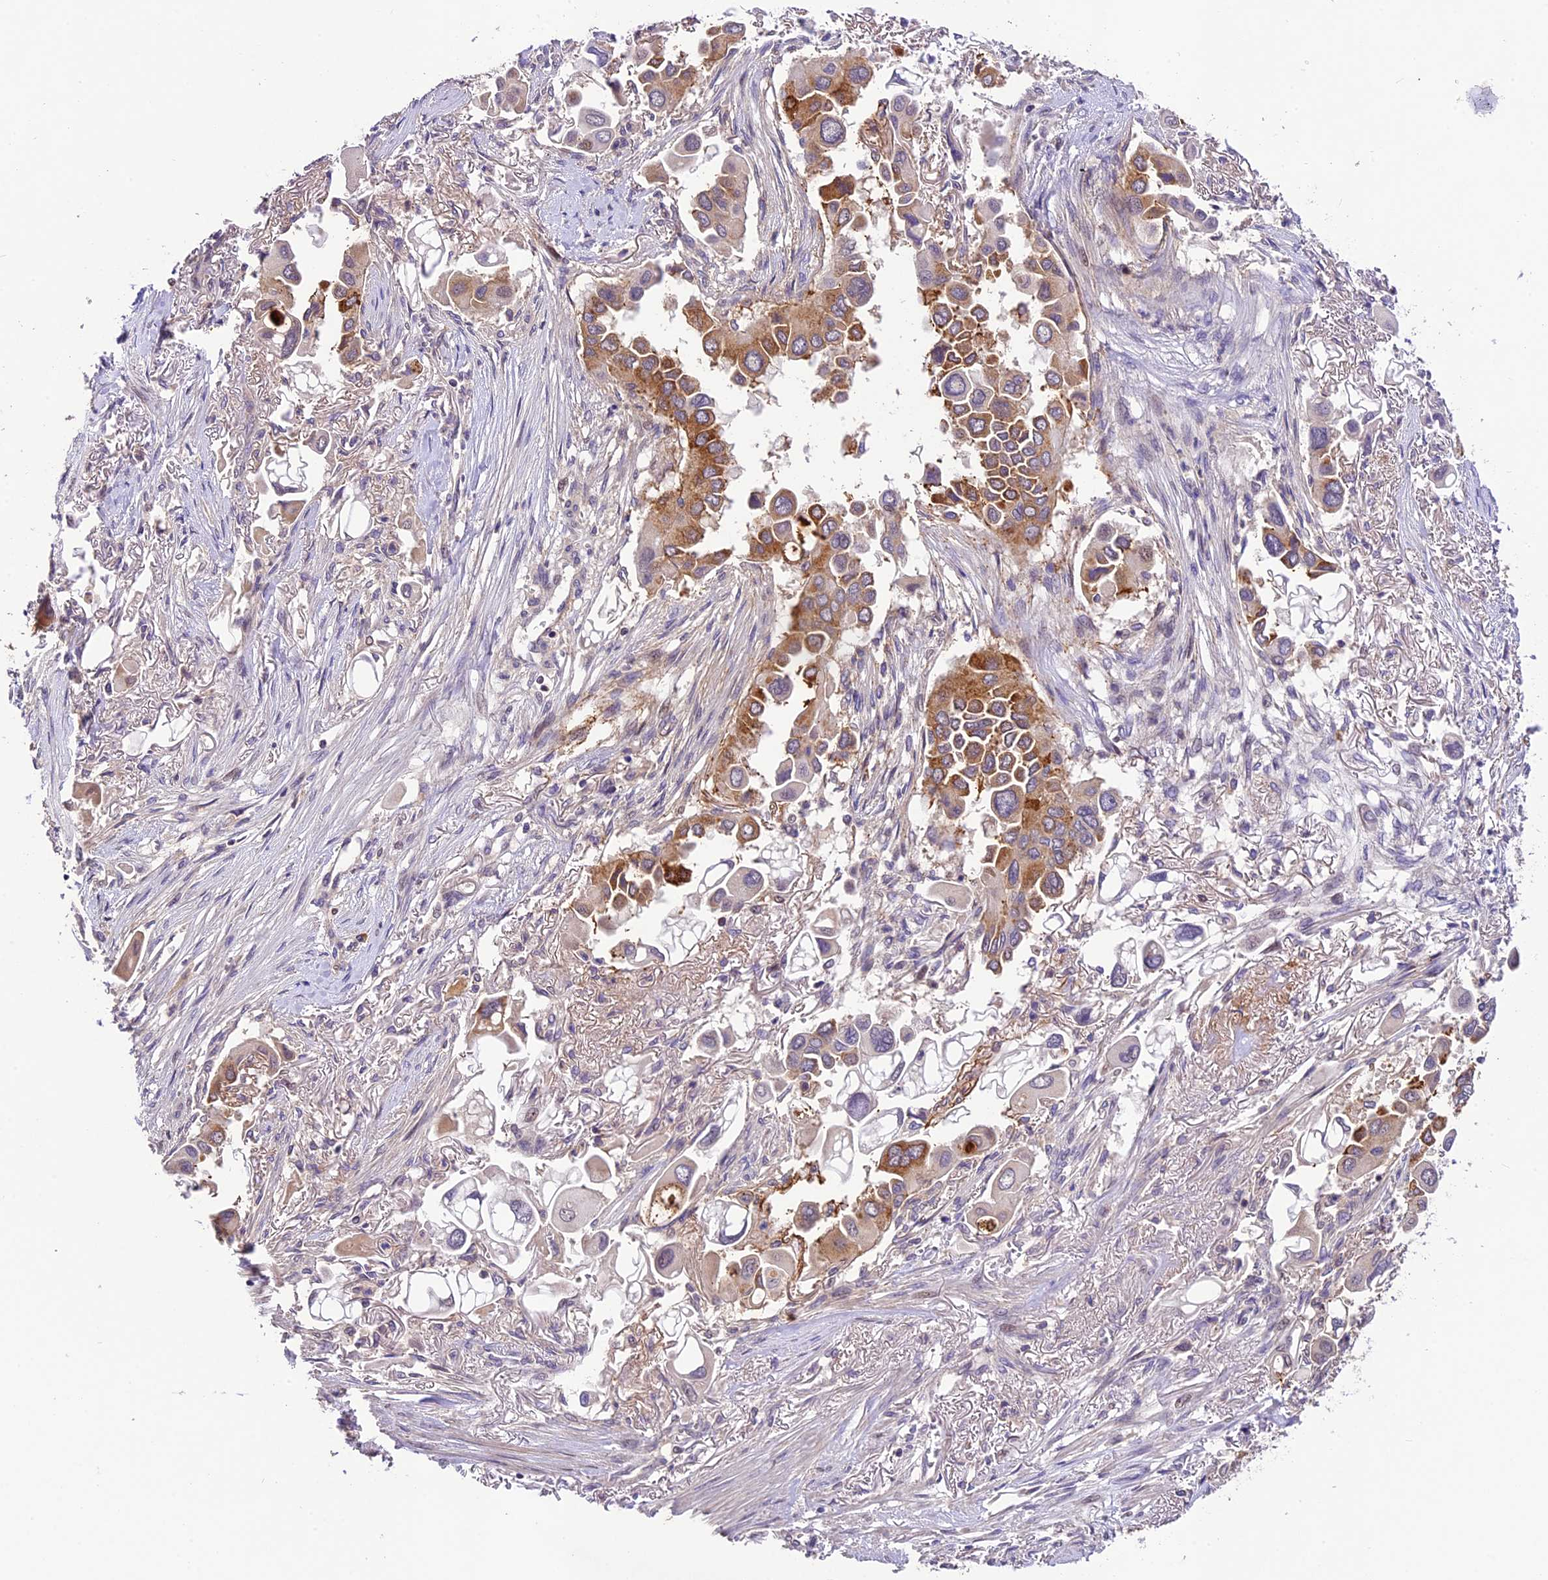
{"staining": {"intensity": "strong", "quantity": "25%-75%", "location": "cytoplasmic/membranous"}, "tissue": "lung cancer", "cell_type": "Tumor cells", "image_type": "cancer", "snomed": [{"axis": "morphology", "description": "Adenocarcinoma, NOS"}, {"axis": "topography", "description": "Lung"}], "caption": "This image exhibits IHC staining of adenocarcinoma (lung), with high strong cytoplasmic/membranous staining in about 25%-75% of tumor cells.", "gene": "DGKH", "patient": {"sex": "female", "age": 76}}